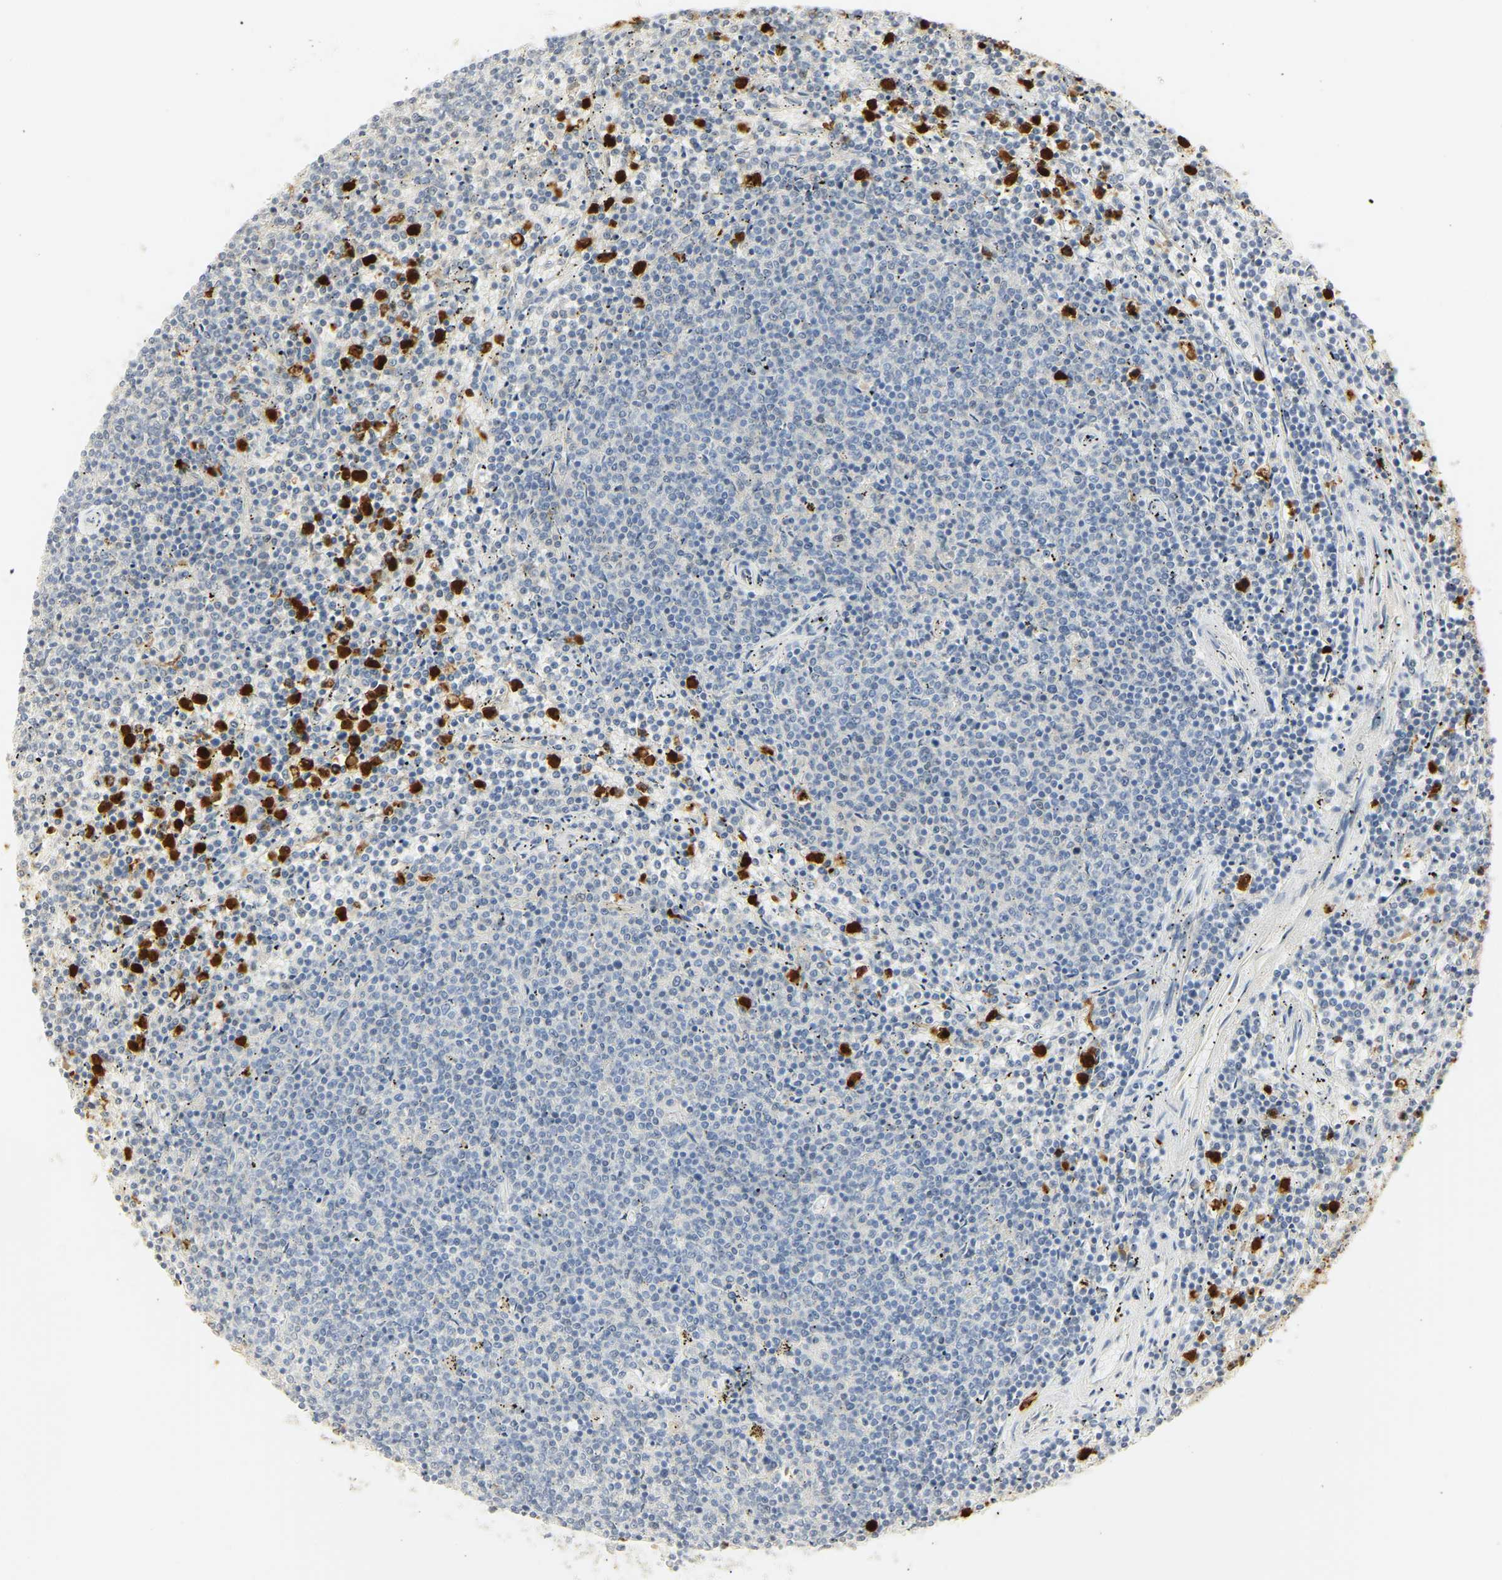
{"staining": {"intensity": "negative", "quantity": "none", "location": "none"}, "tissue": "lymphoma", "cell_type": "Tumor cells", "image_type": "cancer", "snomed": [{"axis": "morphology", "description": "Malignant lymphoma, non-Hodgkin's type, Low grade"}, {"axis": "topography", "description": "Spleen"}], "caption": "Low-grade malignant lymphoma, non-Hodgkin's type was stained to show a protein in brown. There is no significant expression in tumor cells.", "gene": "MPO", "patient": {"sex": "female", "age": 50}}